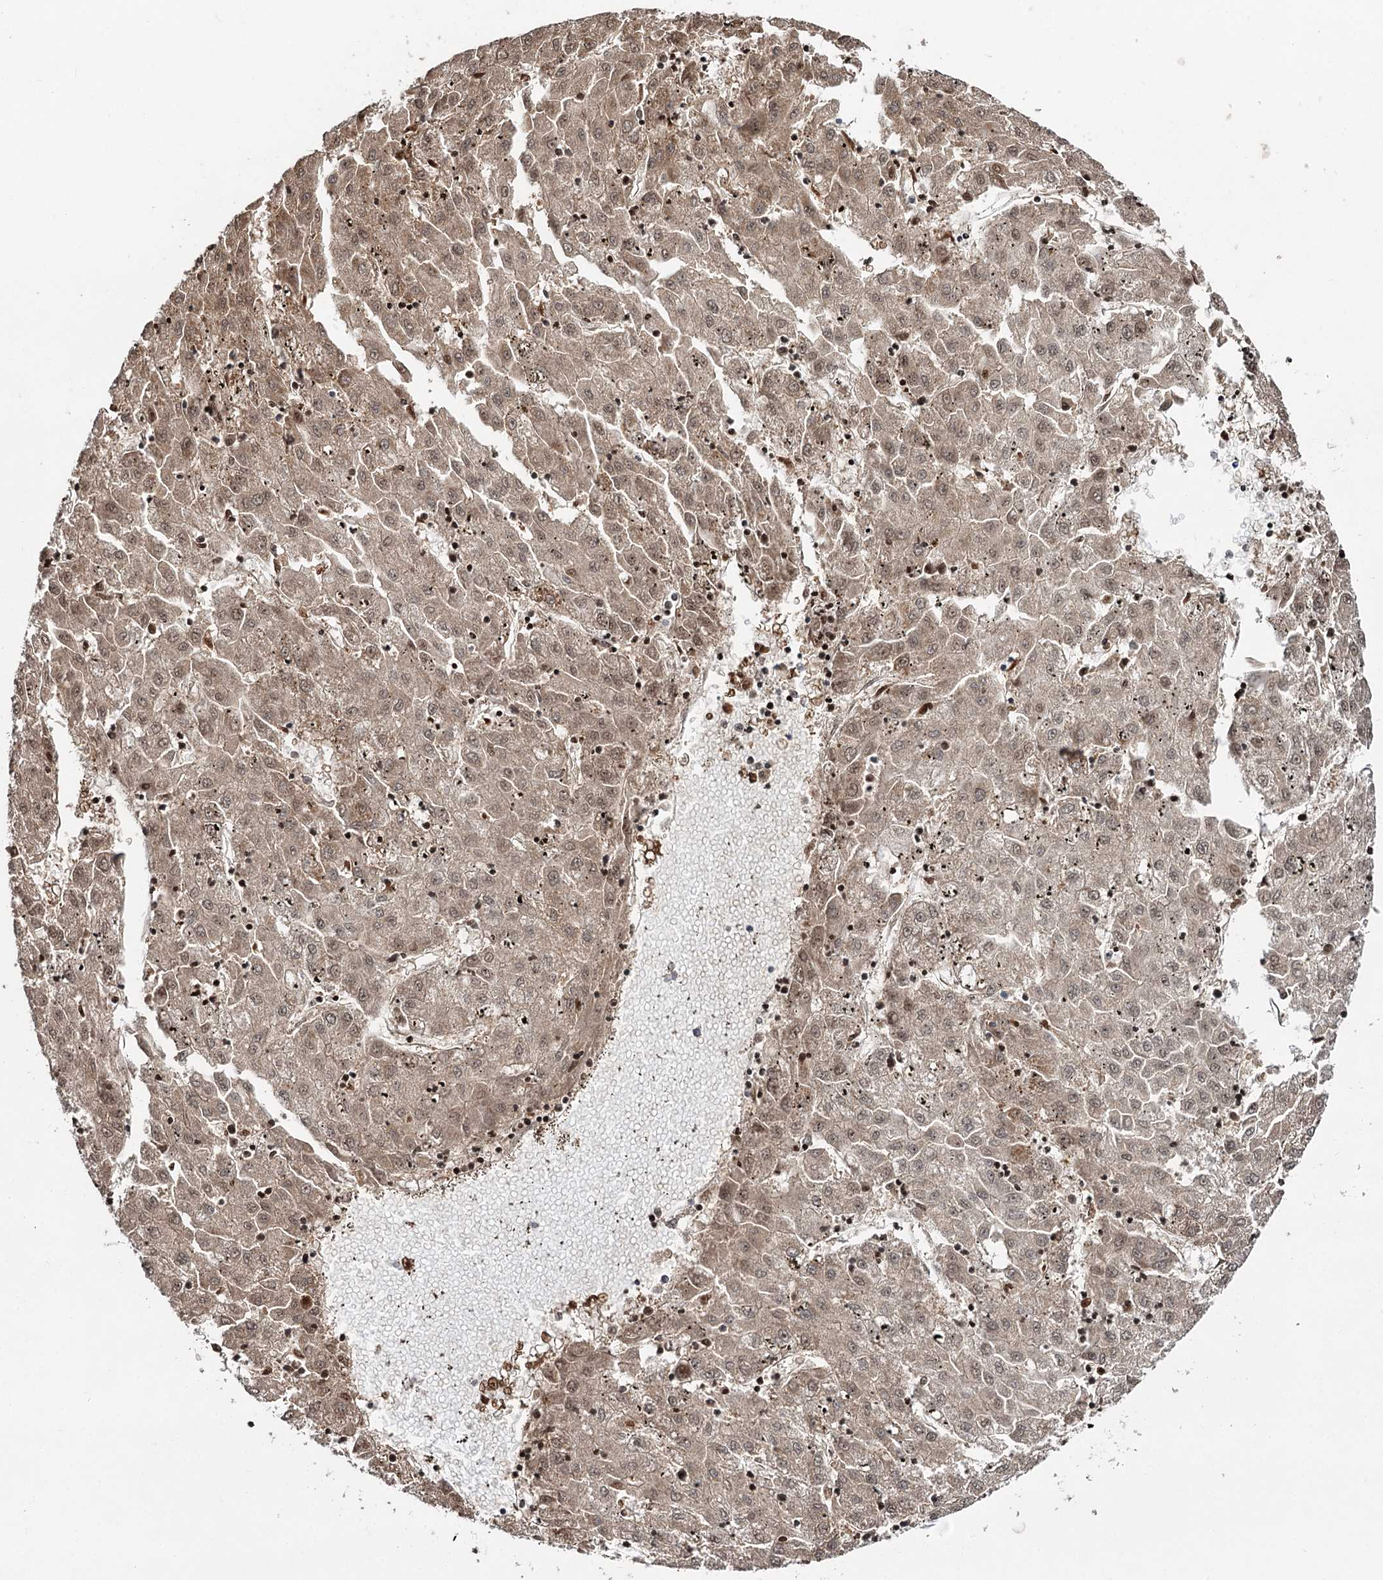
{"staining": {"intensity": "moderate", "quantity": ">75%", "location": "cytoplasmic/membranous,nuclear"}, "tissue": "liver cancer", "cell_type": "Tumor cells", "image_type": "cancer", "snomed": [{"axis": "morphology", "description": "Carcinoma, Hepatocellular, NOS"}, {"axis": "topography", "description": "Liver"}], "caption": "Hepatocellular carcinoma (liver) tissue reveals moderate cytoplasmic/membranous and nuclear positivity in approximately >75% of tumor cells", "gene": "PTGR1", "patient": {"sex": "male", "age": 72}}